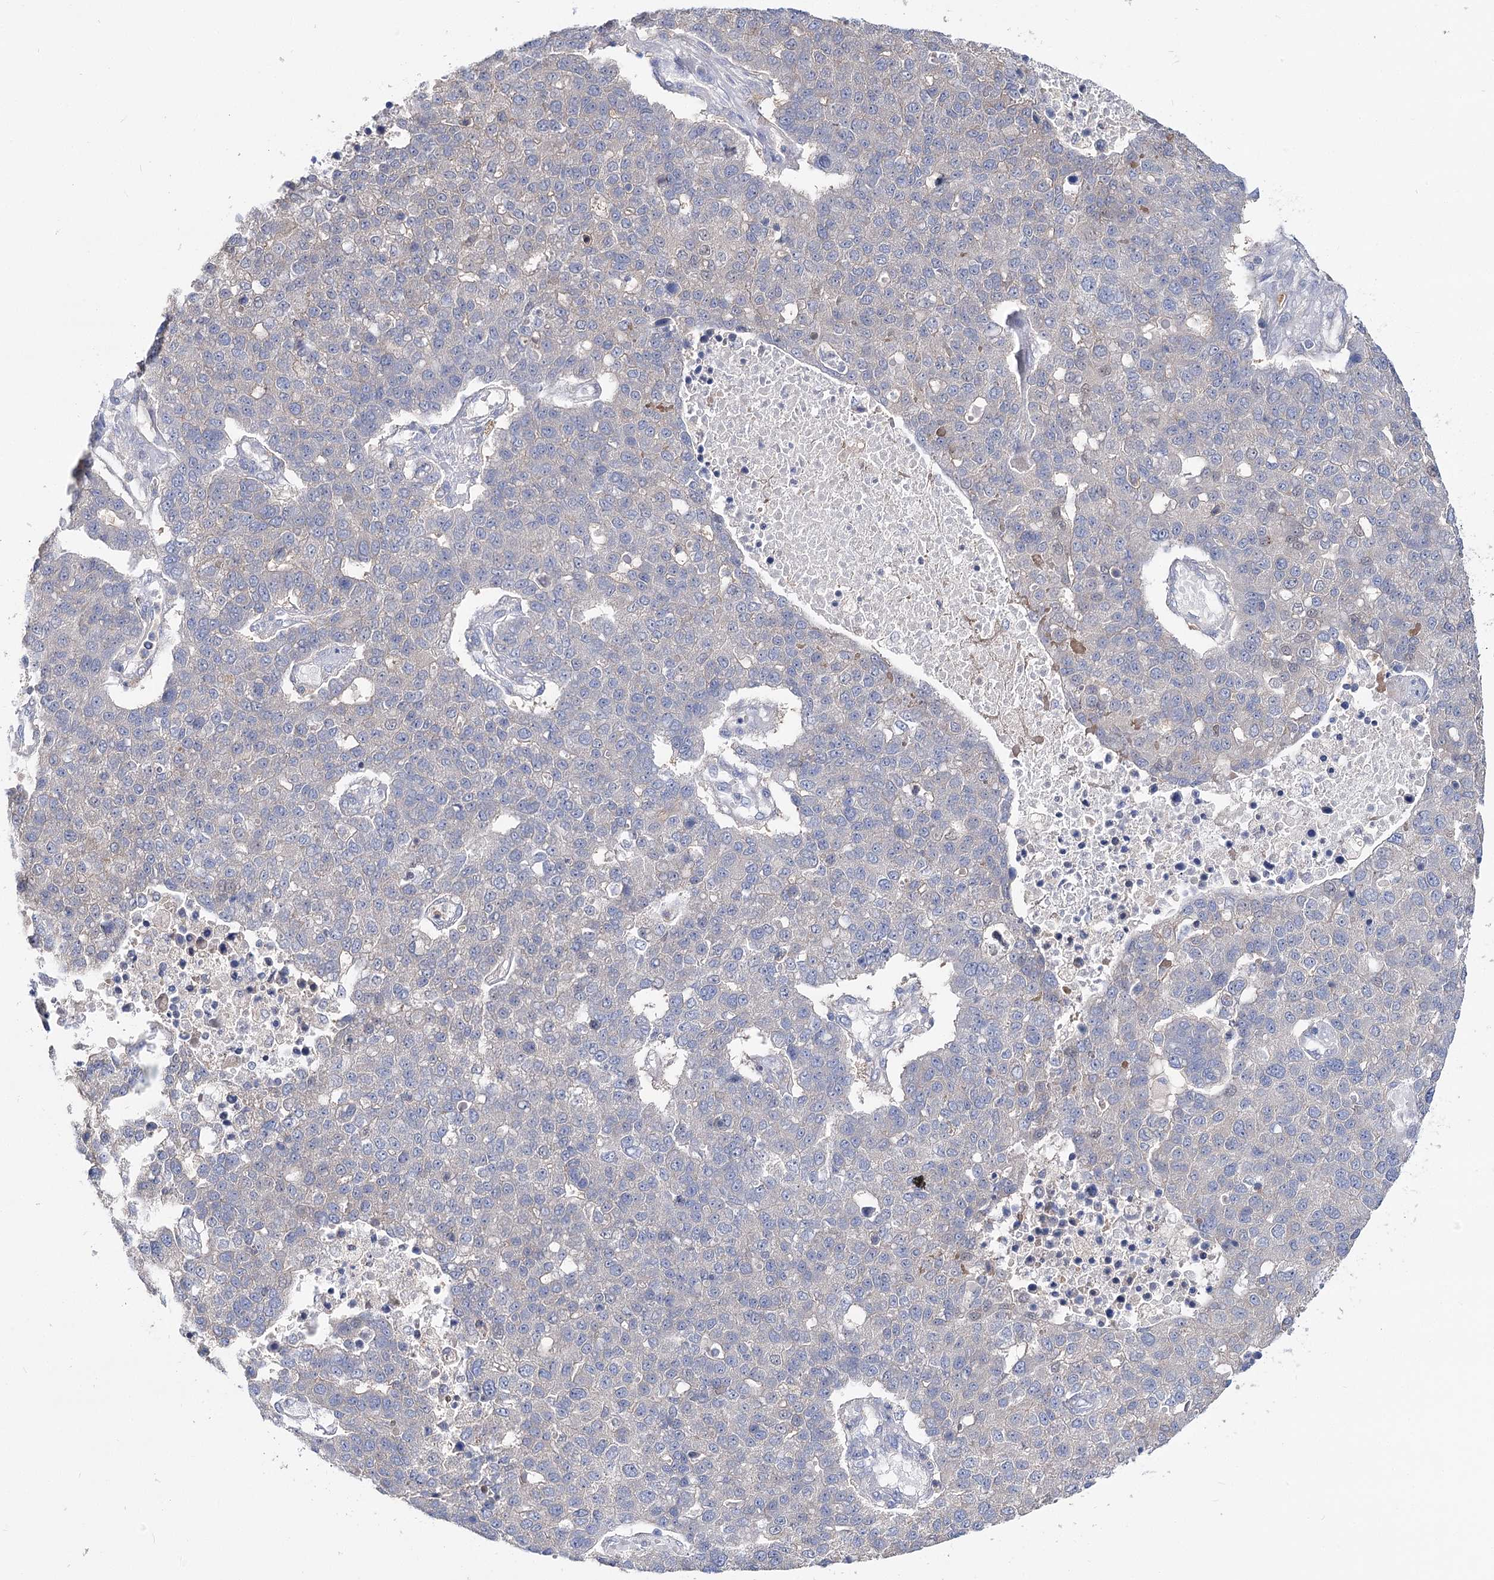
{"staining": {"intensity": "negative", "quantity": "none", "location": "none"}, "tissue": "pancreatic cancer", "cell_type": "Tumor cells", "image_type": "cancer", "snomed": [{"axis": "morphology", "description": "Adenocarcinoma, NOS"}, {"axis": "topography", "description": "Pancreas"}], "caption": "High magnification brightfield microscopy of pancreatic cancer stained with DAB (3,3'-diaminobenzidine) (brown) and counterstained with hematoxylin (blue): tumor cells show no significant expression.", "gene": "UGP2", "patient": {"sex": "female", "age": 61}}